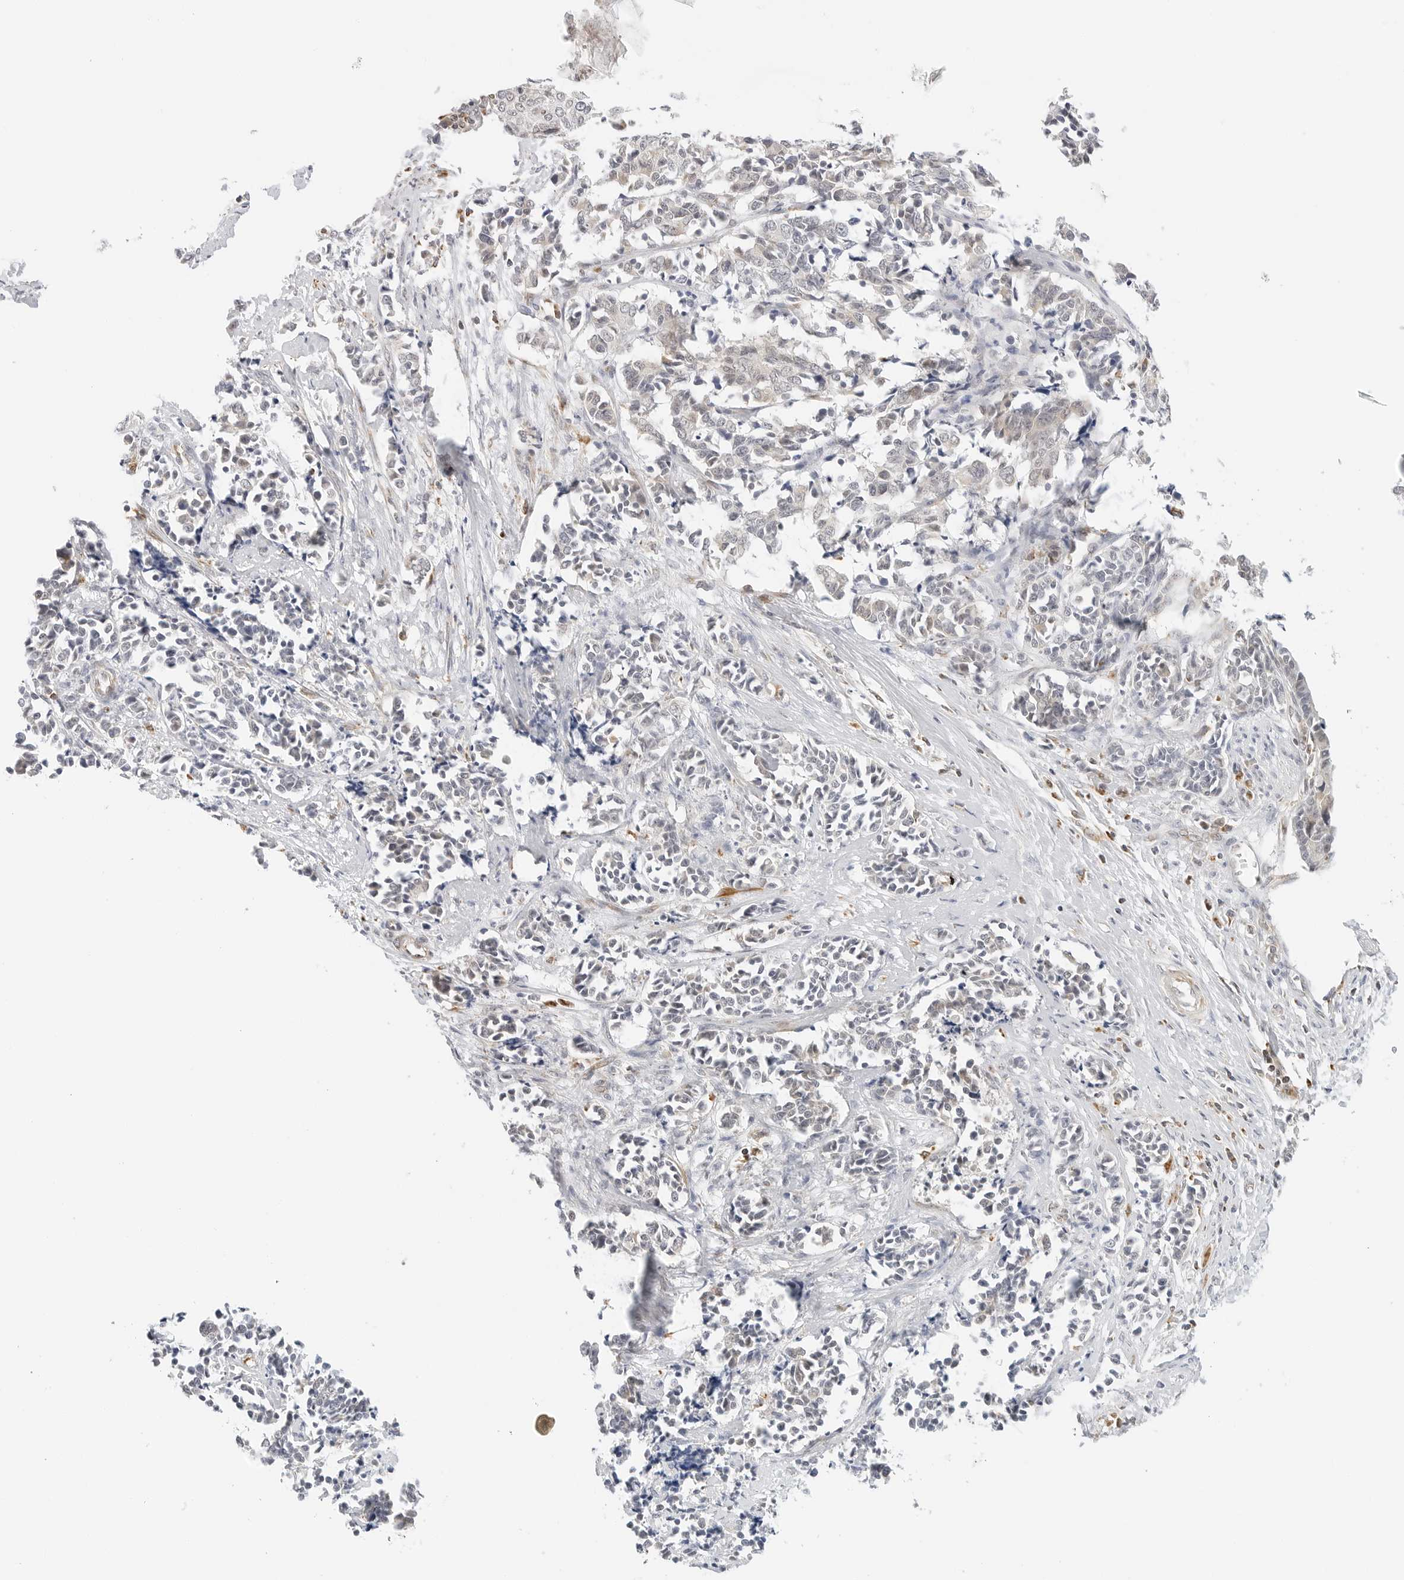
{"staining": {"intensity": "negative", "quantity": "none", "location": "none"}, "tissue": "cervical cancer", "cell_type": "Tumor cells", "image_type": "cancer", "snomed": [{"axis": "morphology", "description": "Normal tissue, NOS"}, {"axis": "morphology", "description": "Squamous cell carcinoma, NOS"}, {"axis": "topography", "description": "Cervix"}], "caption": "An immunohistochemistry image of cervical cancer (squamous cell carcinoma) is shown. There is no staining in tumor cells of cervical cancer (squamous cell carcinoma).", "gene": "GORAB", "patient": {"sex": "female", "age": 35}}